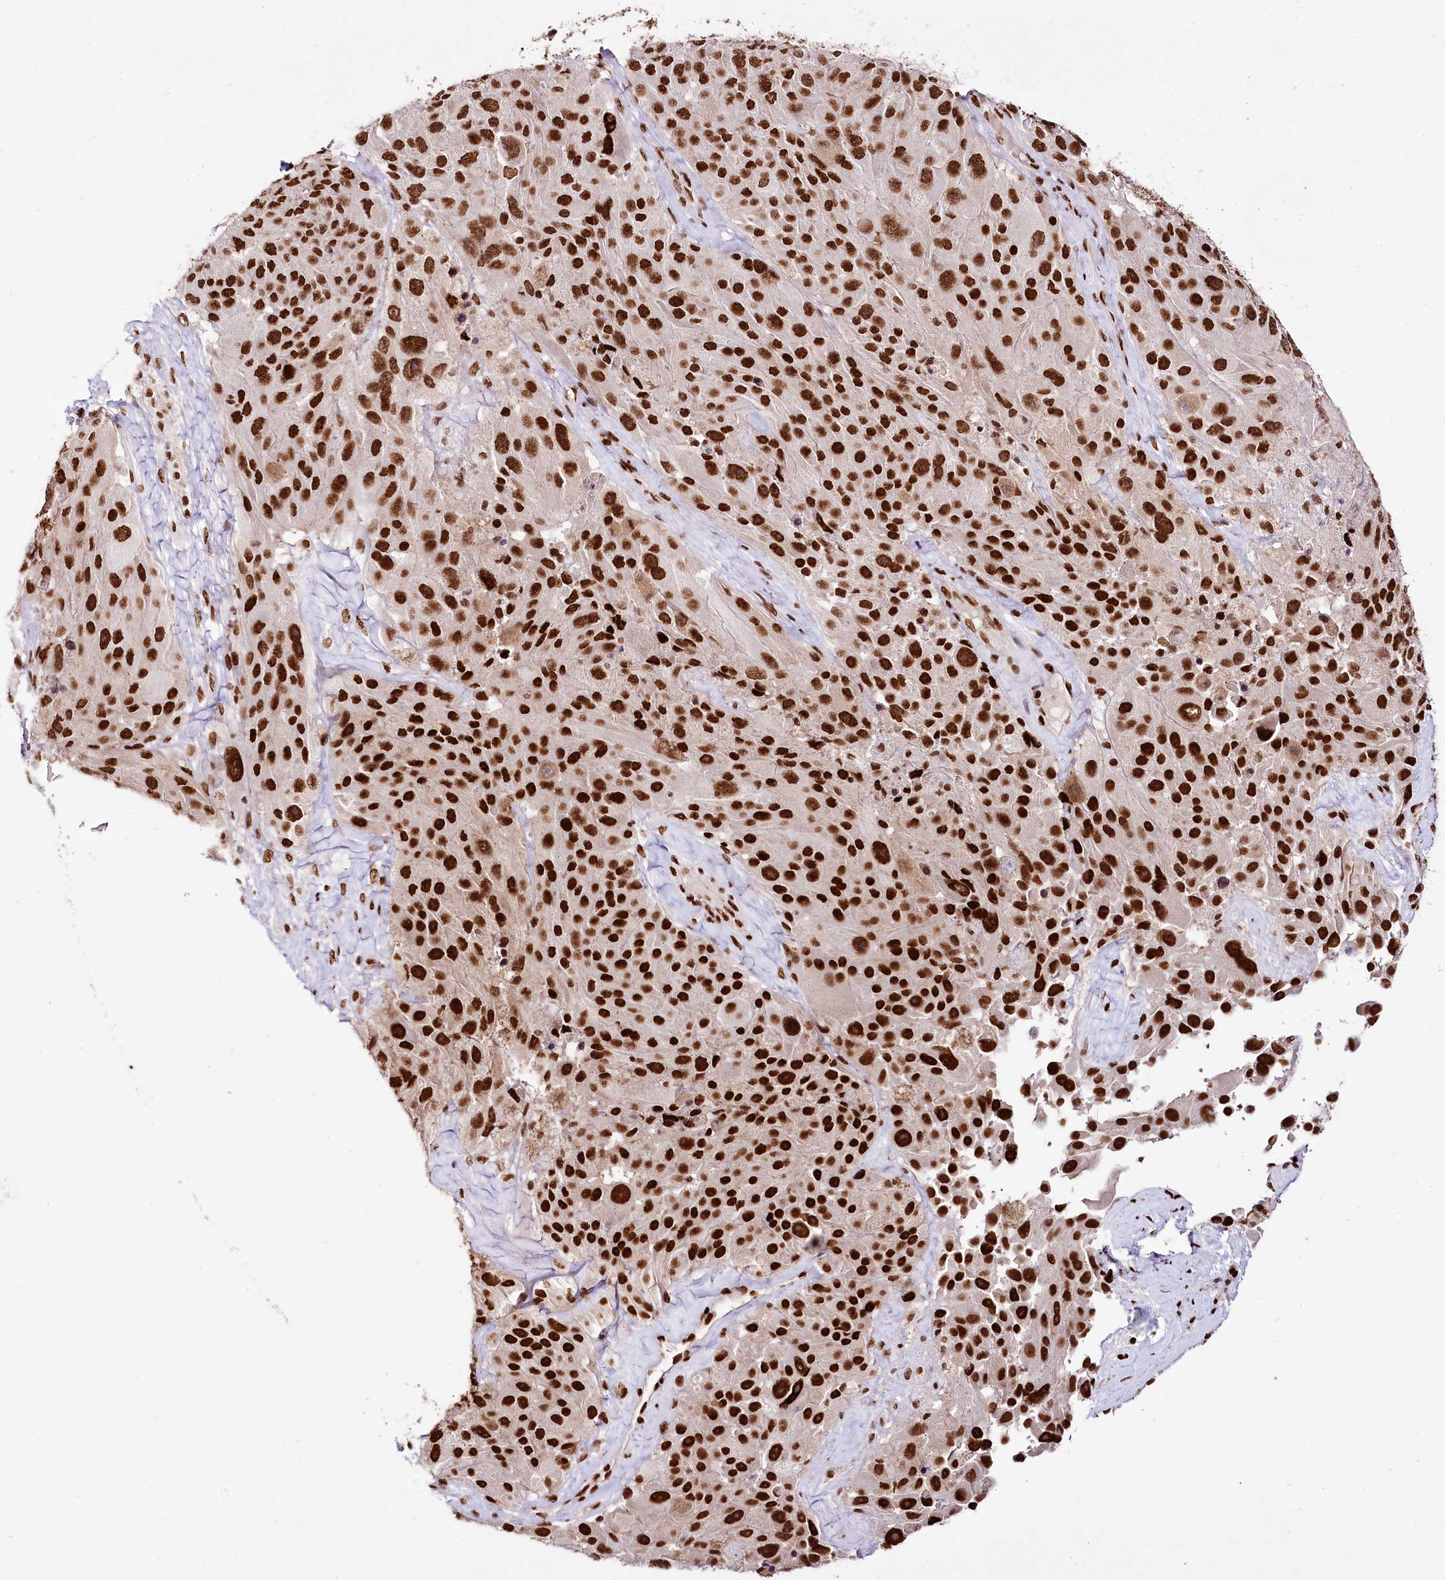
{"staining": {"intensity": "strong", "quantity": ">75%", "location": "nuclear"}, "tissue": "melanoma", "cell_type": "Tumor cells", "image_type": "cancer", "snomed": [{"axis": "morphology", "description": "Malignant melanoma, Metastatic site"}, {"axis": "topography", "description": "Lymph node"}], "caption": "Immunohistochemical staining of melanoma displays high levels of strong nuclear staining in approximately >75% of tumor cells.", "gene": "SMARCE1", "patient": {"sex": "male", "age": 62}}